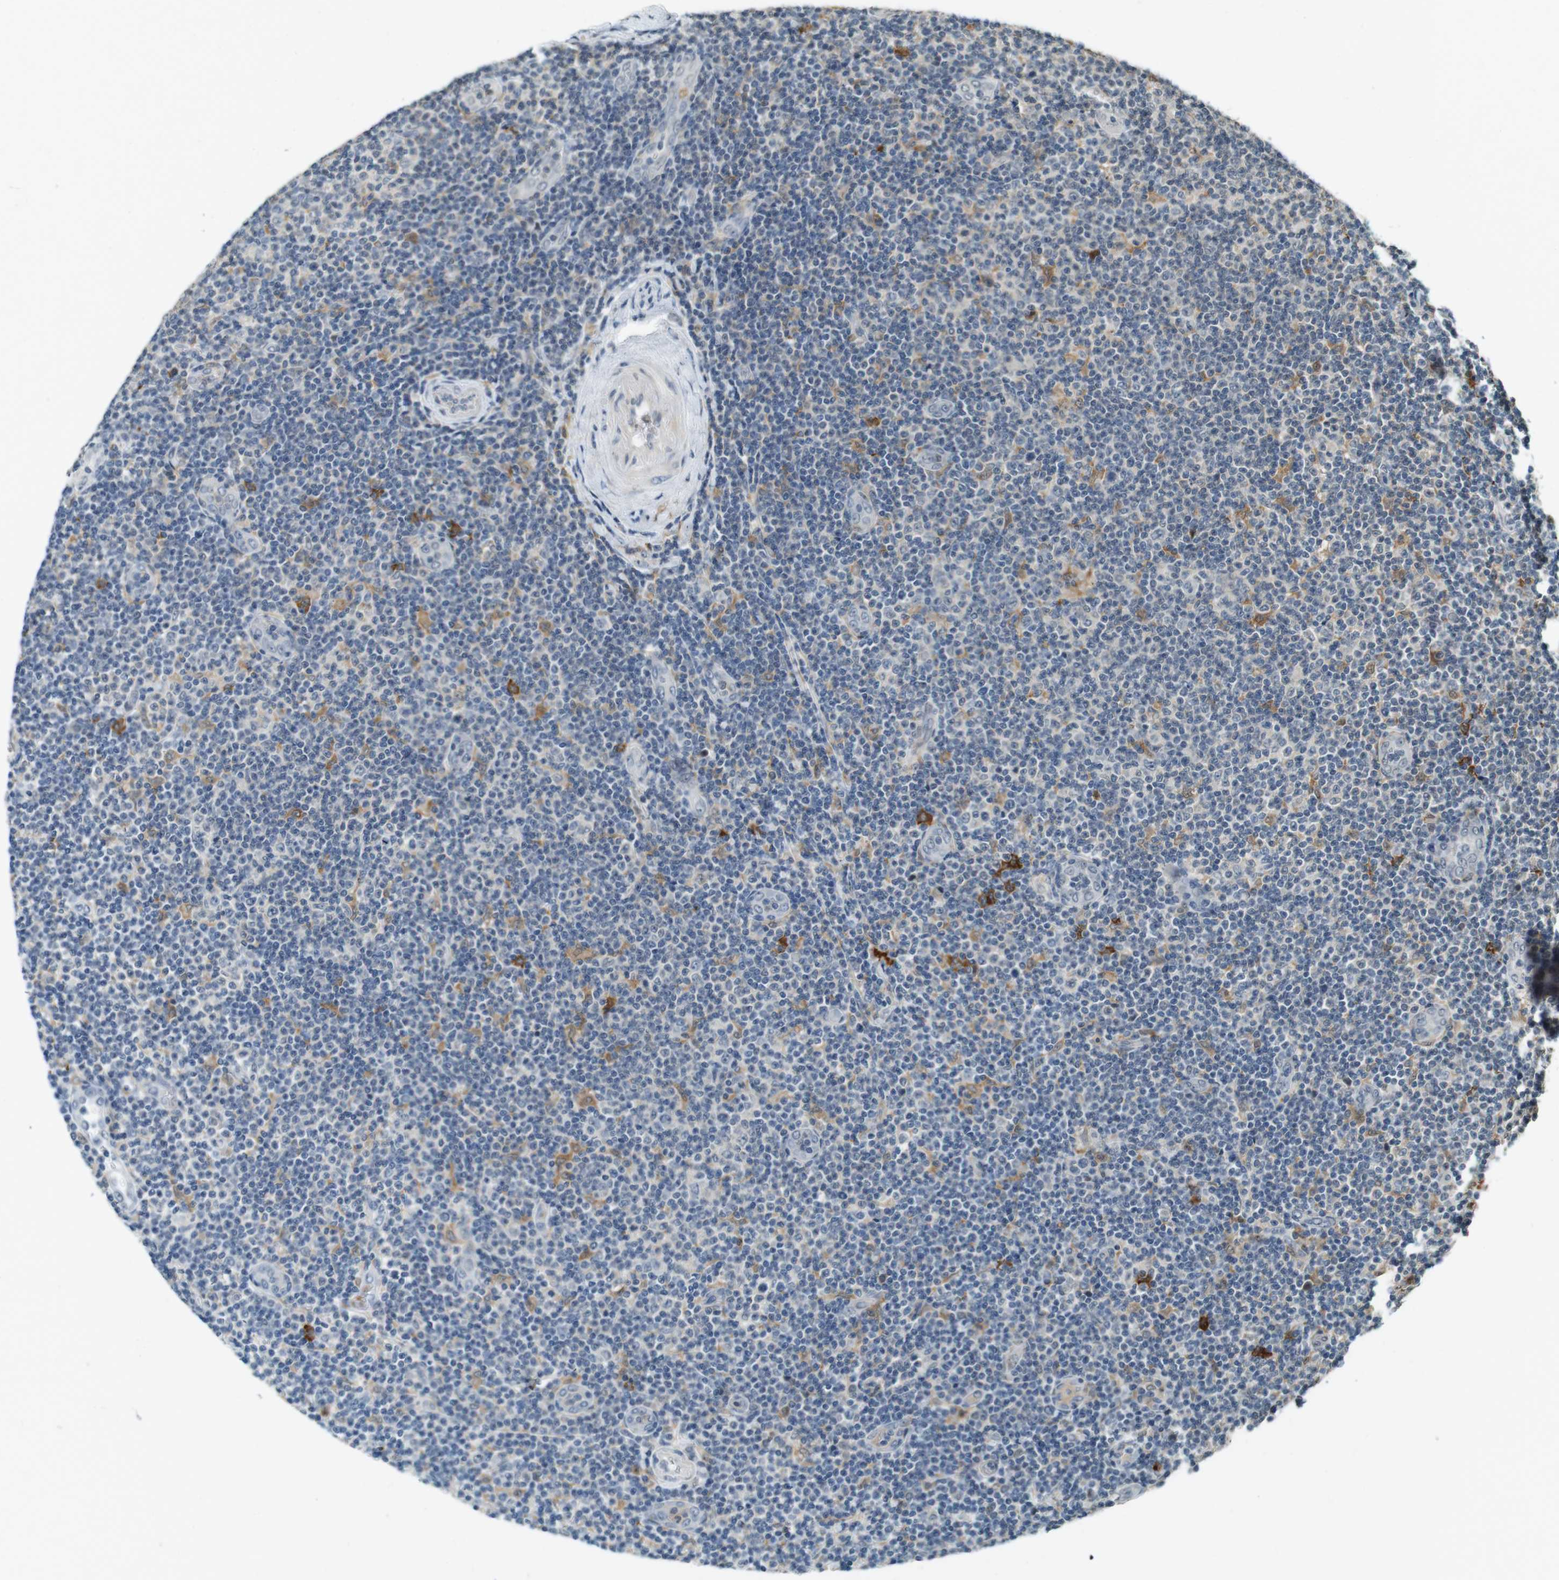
{"staining": {"intensity": "negative", "quantity": "none", "location": "none"}, "tissue": "lymphoma", "cell_type": "Tumor cells", "image_type": "cancer", "snomed": [{"axis": "morphology", "description": "Malignant lymphoma, non-Hodgkin's type, Low grade"}, {"axis": "topography", "description": "Lymph node"}], "caption": "There is no significant positivity in tumor cells of lymphoma.", "gene": "CDK14", "patient": {"sex": "male", "age": 83}}